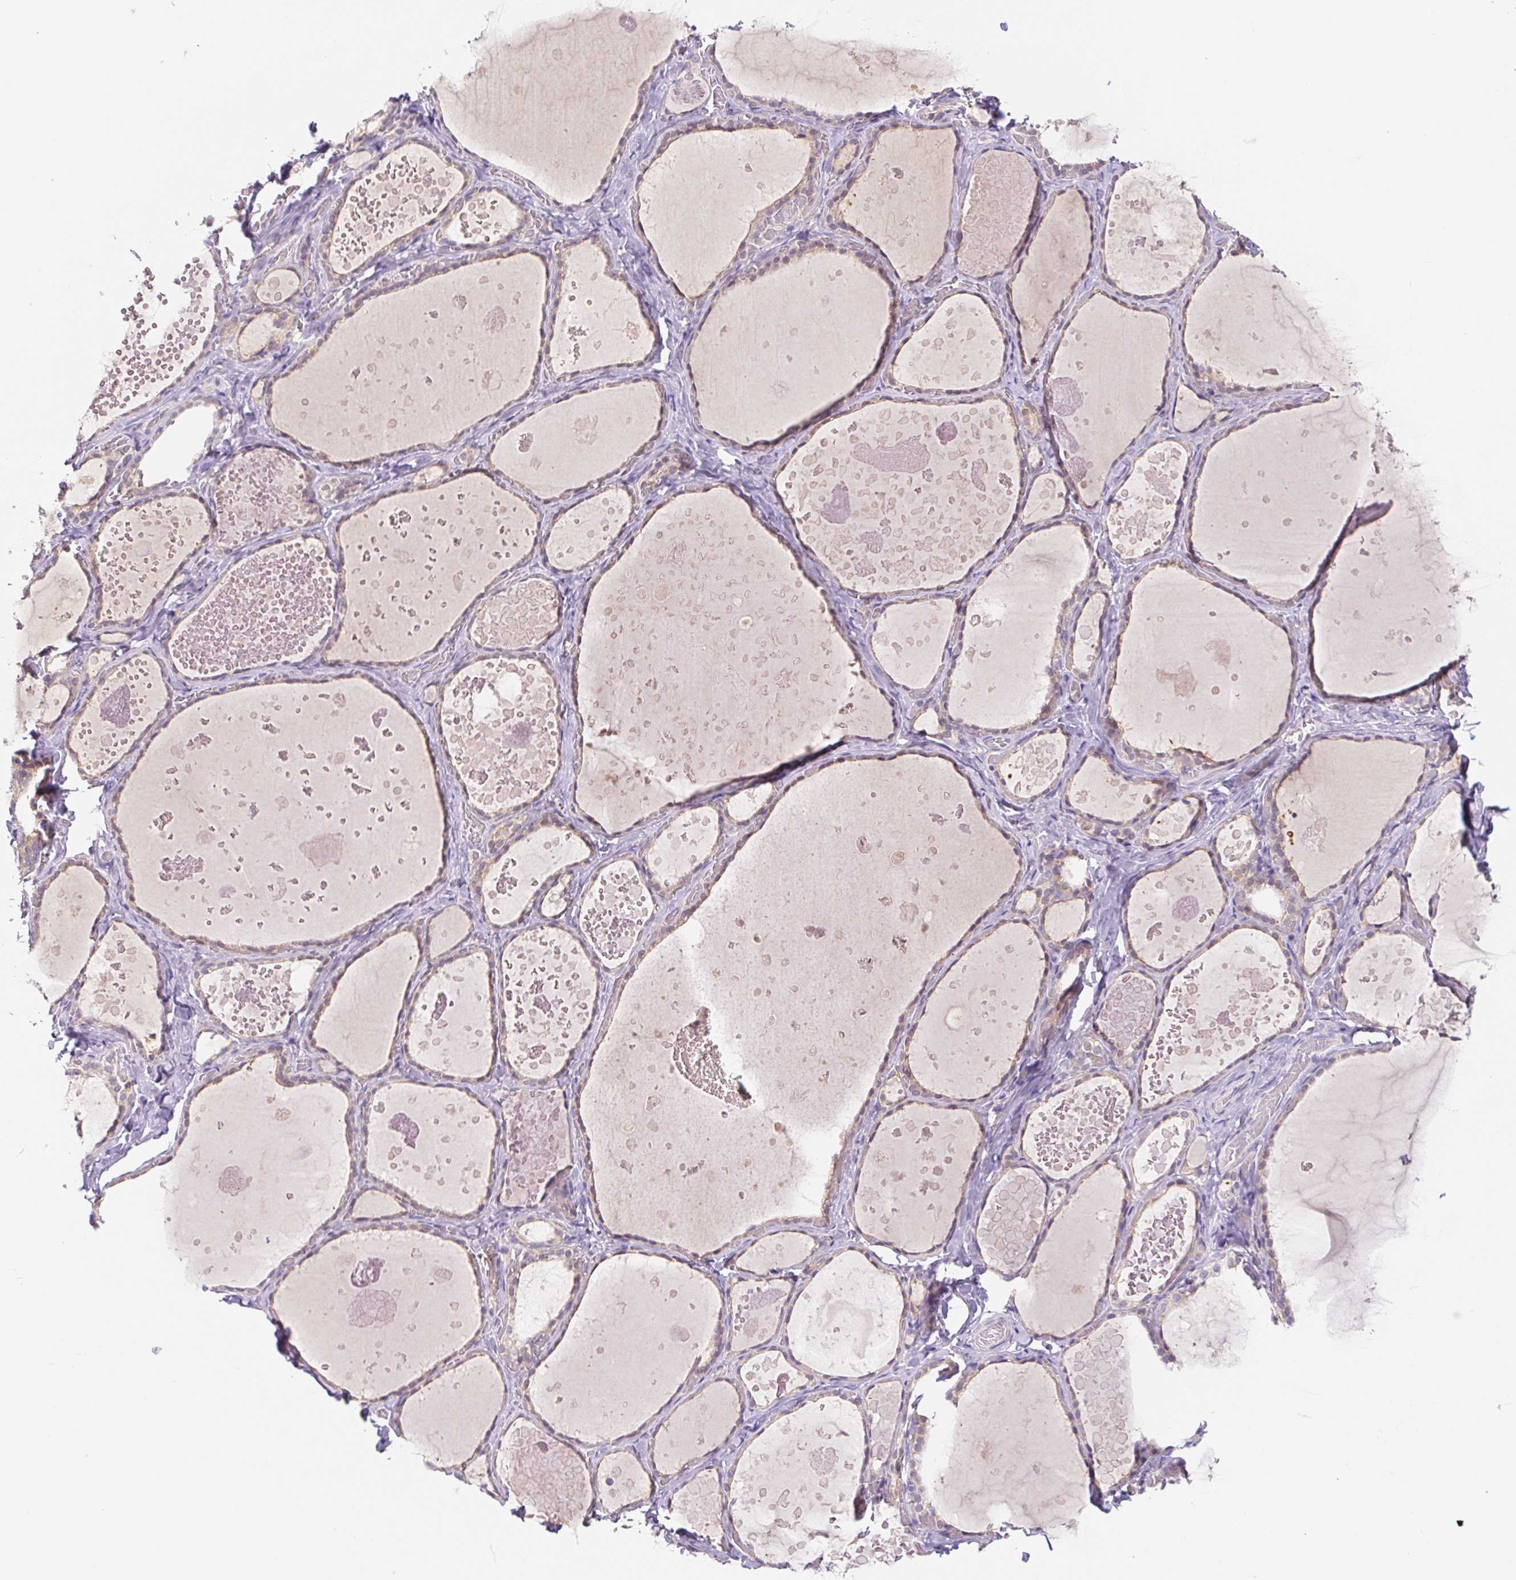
{"staining": {"intensity": "weak", "quantity": ">75%", "location": "cytoplasmic/membranous"}, "tissue": "thyroid gland", "cell_type": "Glandular cells", "image_type": "normal", "snomed": [{"axis": "morphology", "description": "Normal tissue, NOS"}, {"axis": "topography", "description": "Thyroid gland"}], "caption": "IHC histopathology image of benign human thyroid gland stained for a protein (brown), which displays low levels of weak cytoplasmic/membranous expression in approximately >75% of glandular cells.", "gene": "DYNC2LI1", "patient": {"sex": "female", "age": 56}}